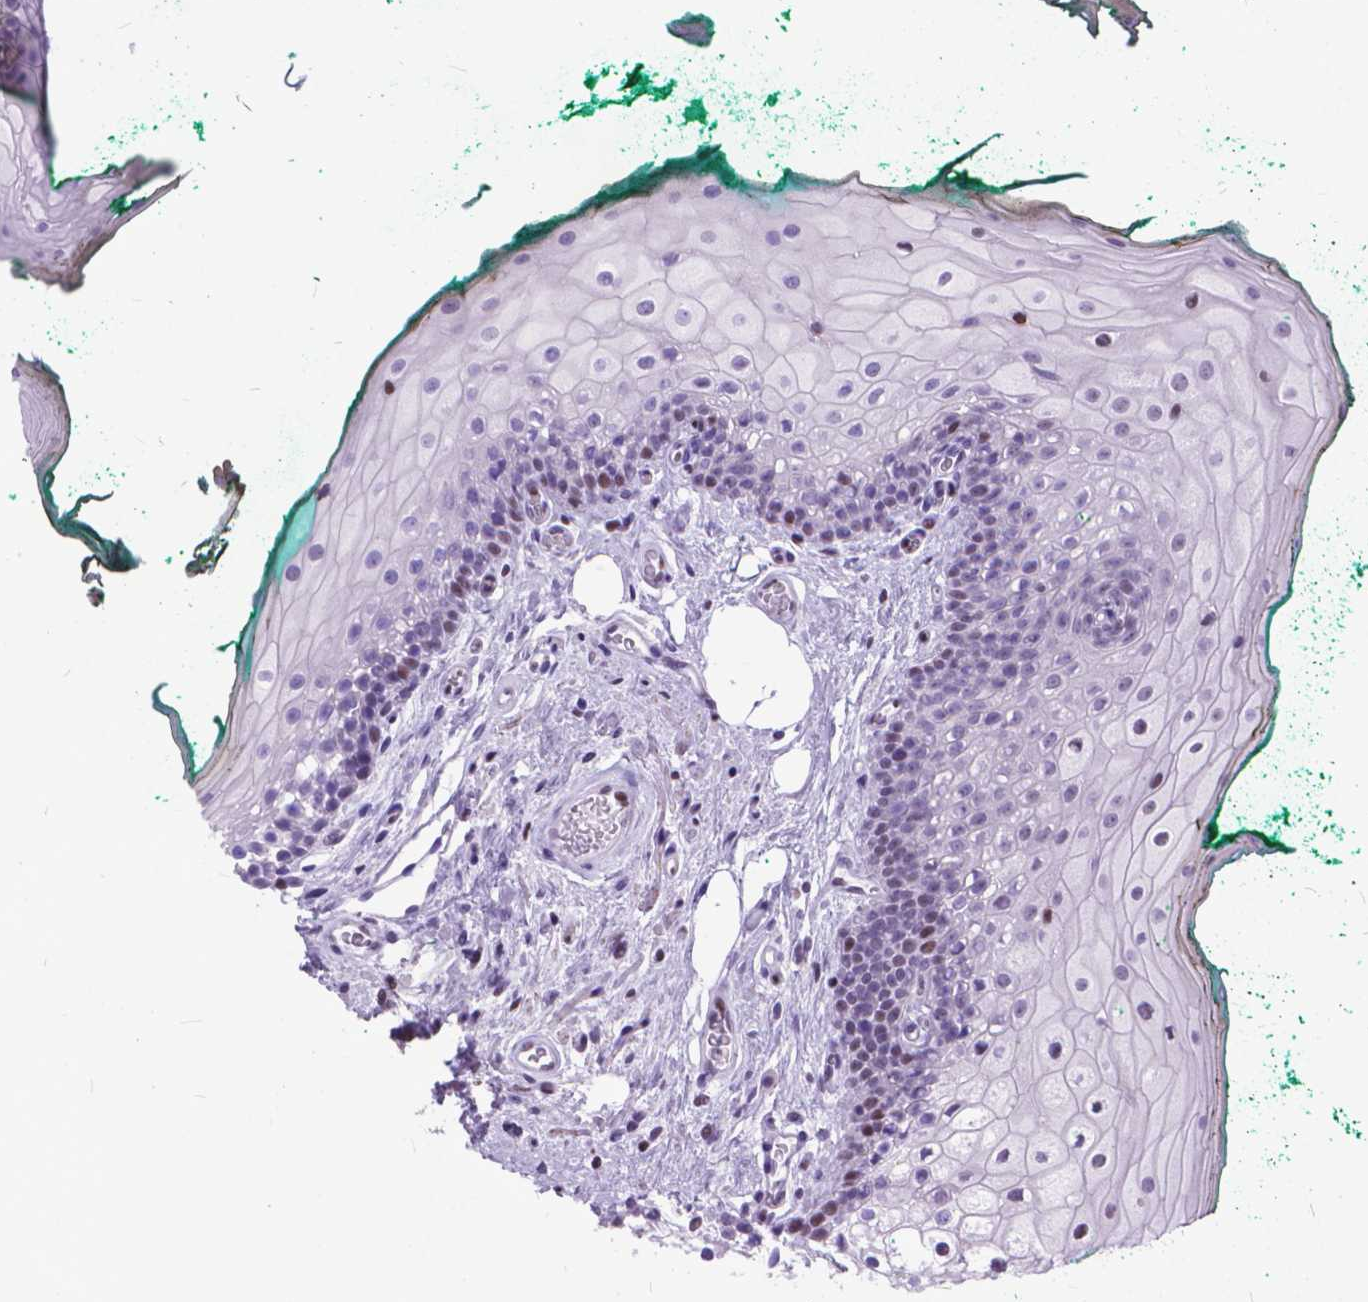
{"staining": {"intensity": "weak", "quantity": "<25%", "location": "nuclear"}, "tissue": "oral mucosa", "cell_type": "Squamous epithelial cells", "image_type": "normal", "snomed": [{"axis": "morphology", "description": "Normal tissue, NOS"}, {"axis": "topography", "description": "Oral tissue"}], "caption": "Human oral mucosa stained for a protein using immunohistochemistry exhibits no expression in squamous epithelial cells.", "gene": "POLE4", "patient": {"sex": "female", "age": 68}}